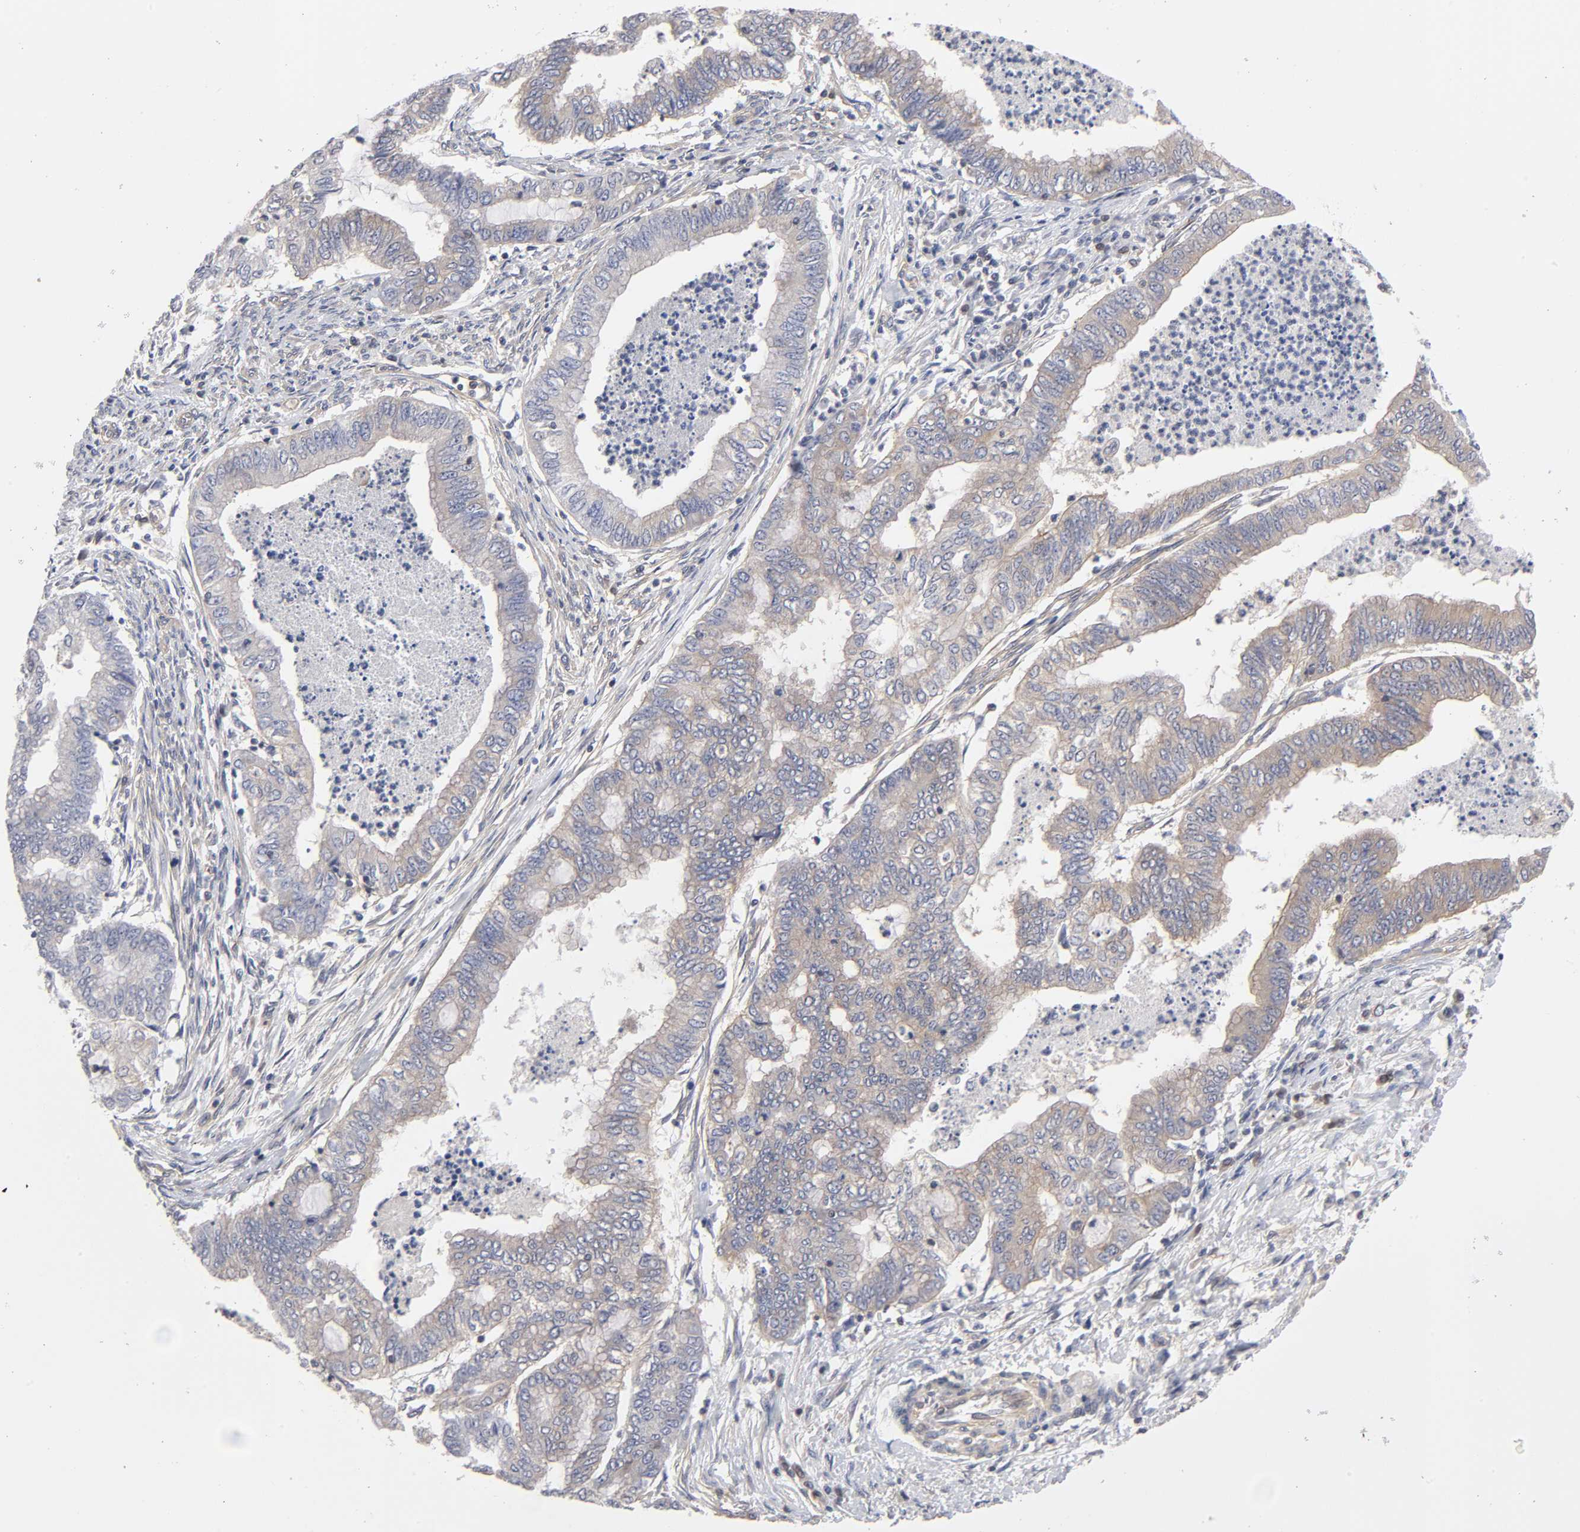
{"staining": {"intensity": "weak", "quantity": ">75%", "location": "cytoplasmic/membranous"}, "tissue": "endometrial cancer", "cell_type": "Tumor cells", "image_type": "cancer", "snomed": [{"axis": "morphology", "description": "Adenocarcinoma, NOS"}, {"axis": "topography", "description": "Endometrium"}], "caption": "Human endometrial cancer stained for a protein (brown) reveals weak cytoplasmic/membranous positive staining in approximately >75% of tumor cells.", "gene": "STRN3", "patient": {"sex": "female", "age": 79}}